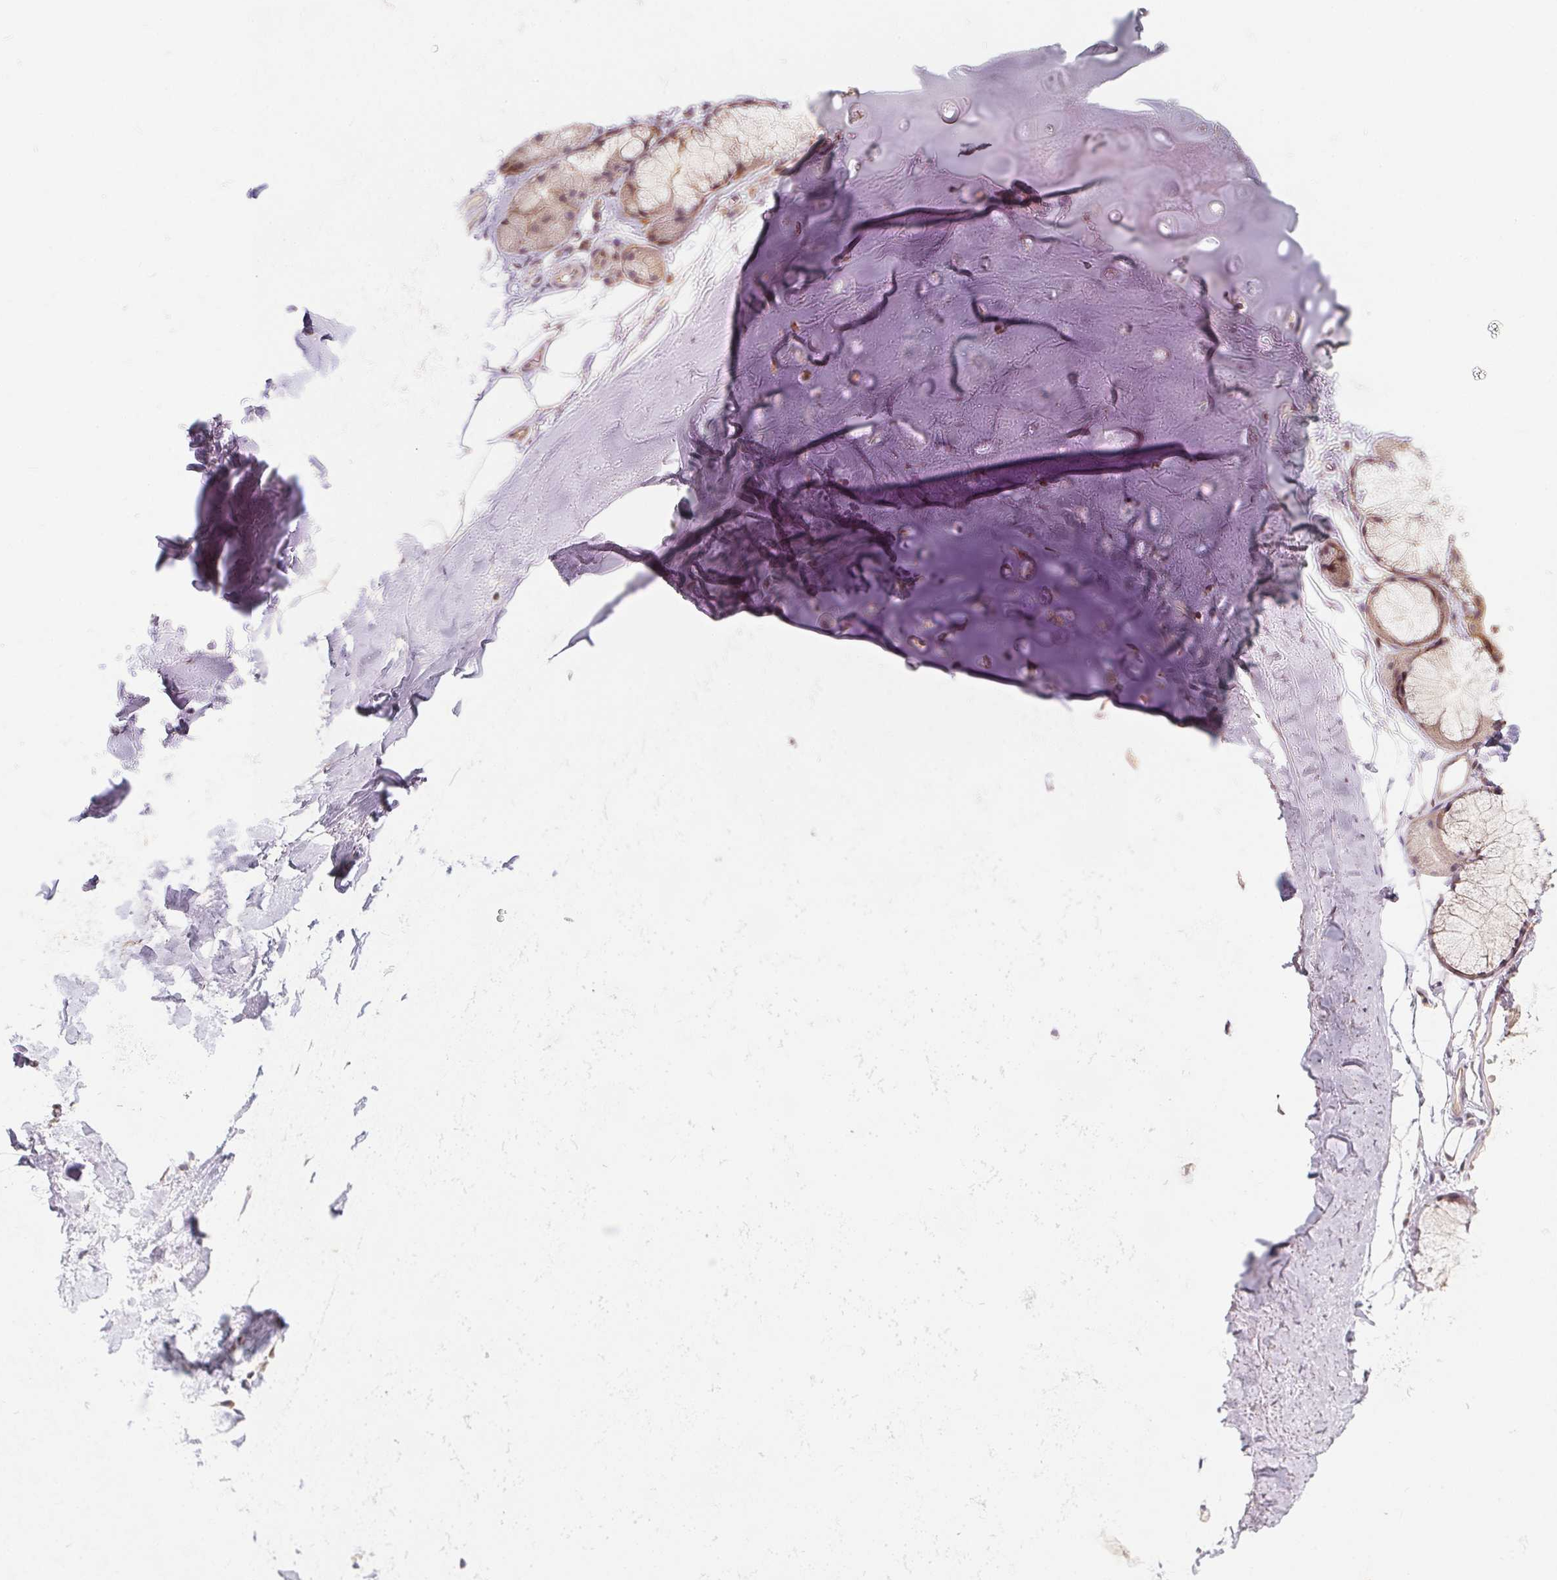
{"staining": {"intensity": "negative", "quantity": "none", "location": "none"}, "tissue": "adipose tissue", "cell_type": "Adipocytes", "image_type": "normal", "snomed": [{"axis": "morphology", "description": "Normal tissue, NOS"}, {"axis": "topography", "description": "Cartilage tissue"}, {"axis": "topography", "description": "Bronchus"}], "caption": "Adipose tissue stained for a protein using IHC displays no expression adipocytes.", "gene": "ANKRD13A", "patient": {"sex": "female", "age": 79}}